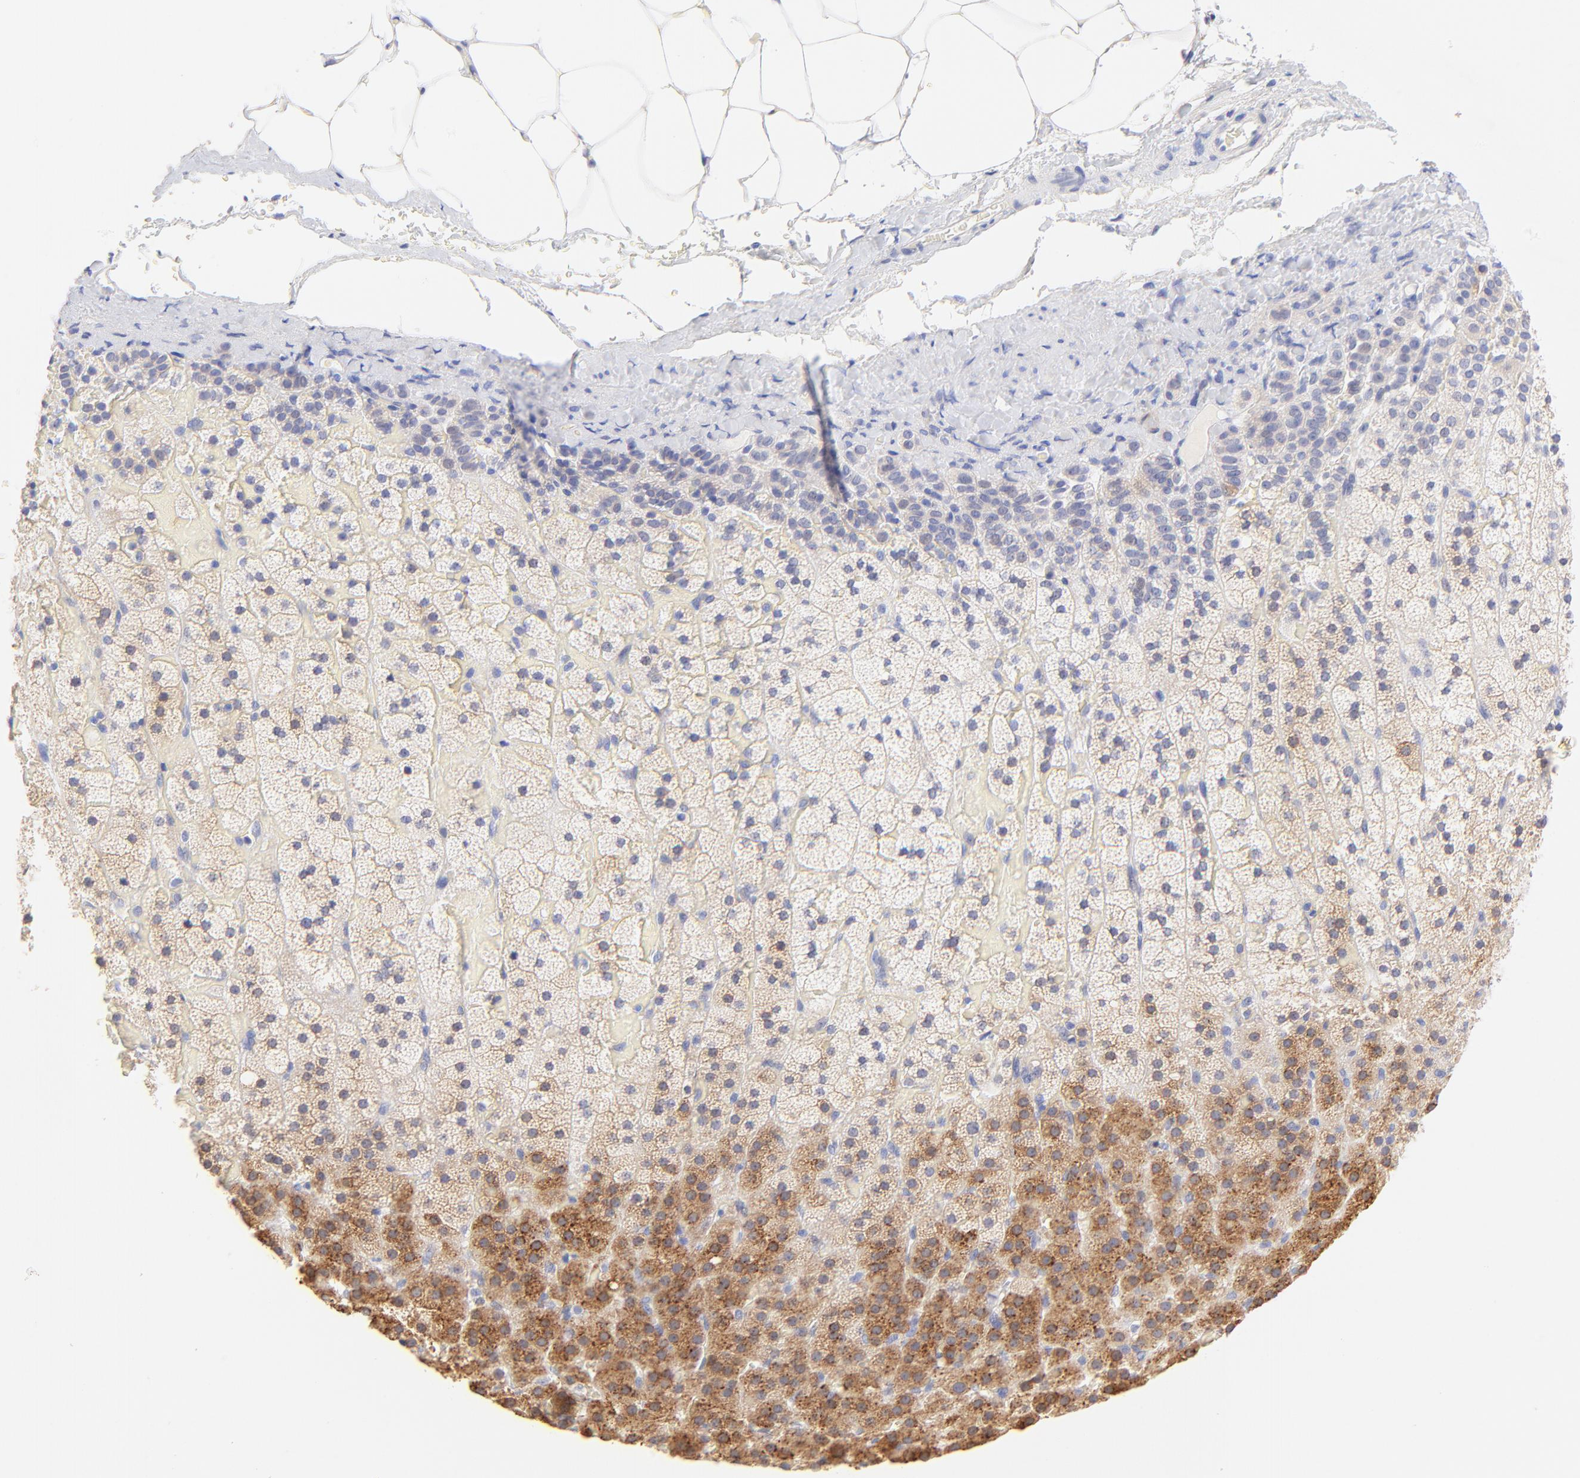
{"staining": {"intensity": "moderate", "quantity": "25%-75%", "location": "cytoplasmic/membranous"}, "tissue": "adrenal gland", "cell_type": "Glandular cells", "image_type": "normal", "snomed": [{"axis": "morphology", "description": "Normal tissue, NOS"}, {"axis": "topography", "description": "Adrenal gland"}], "caption": "Moderate cytoplasmic/membranous staining is seen in about 25%-75% of glandular cells in unremarkable adrenal gland.", "gene": "EBP", "patient": {"sex": "male", "age": 35}}